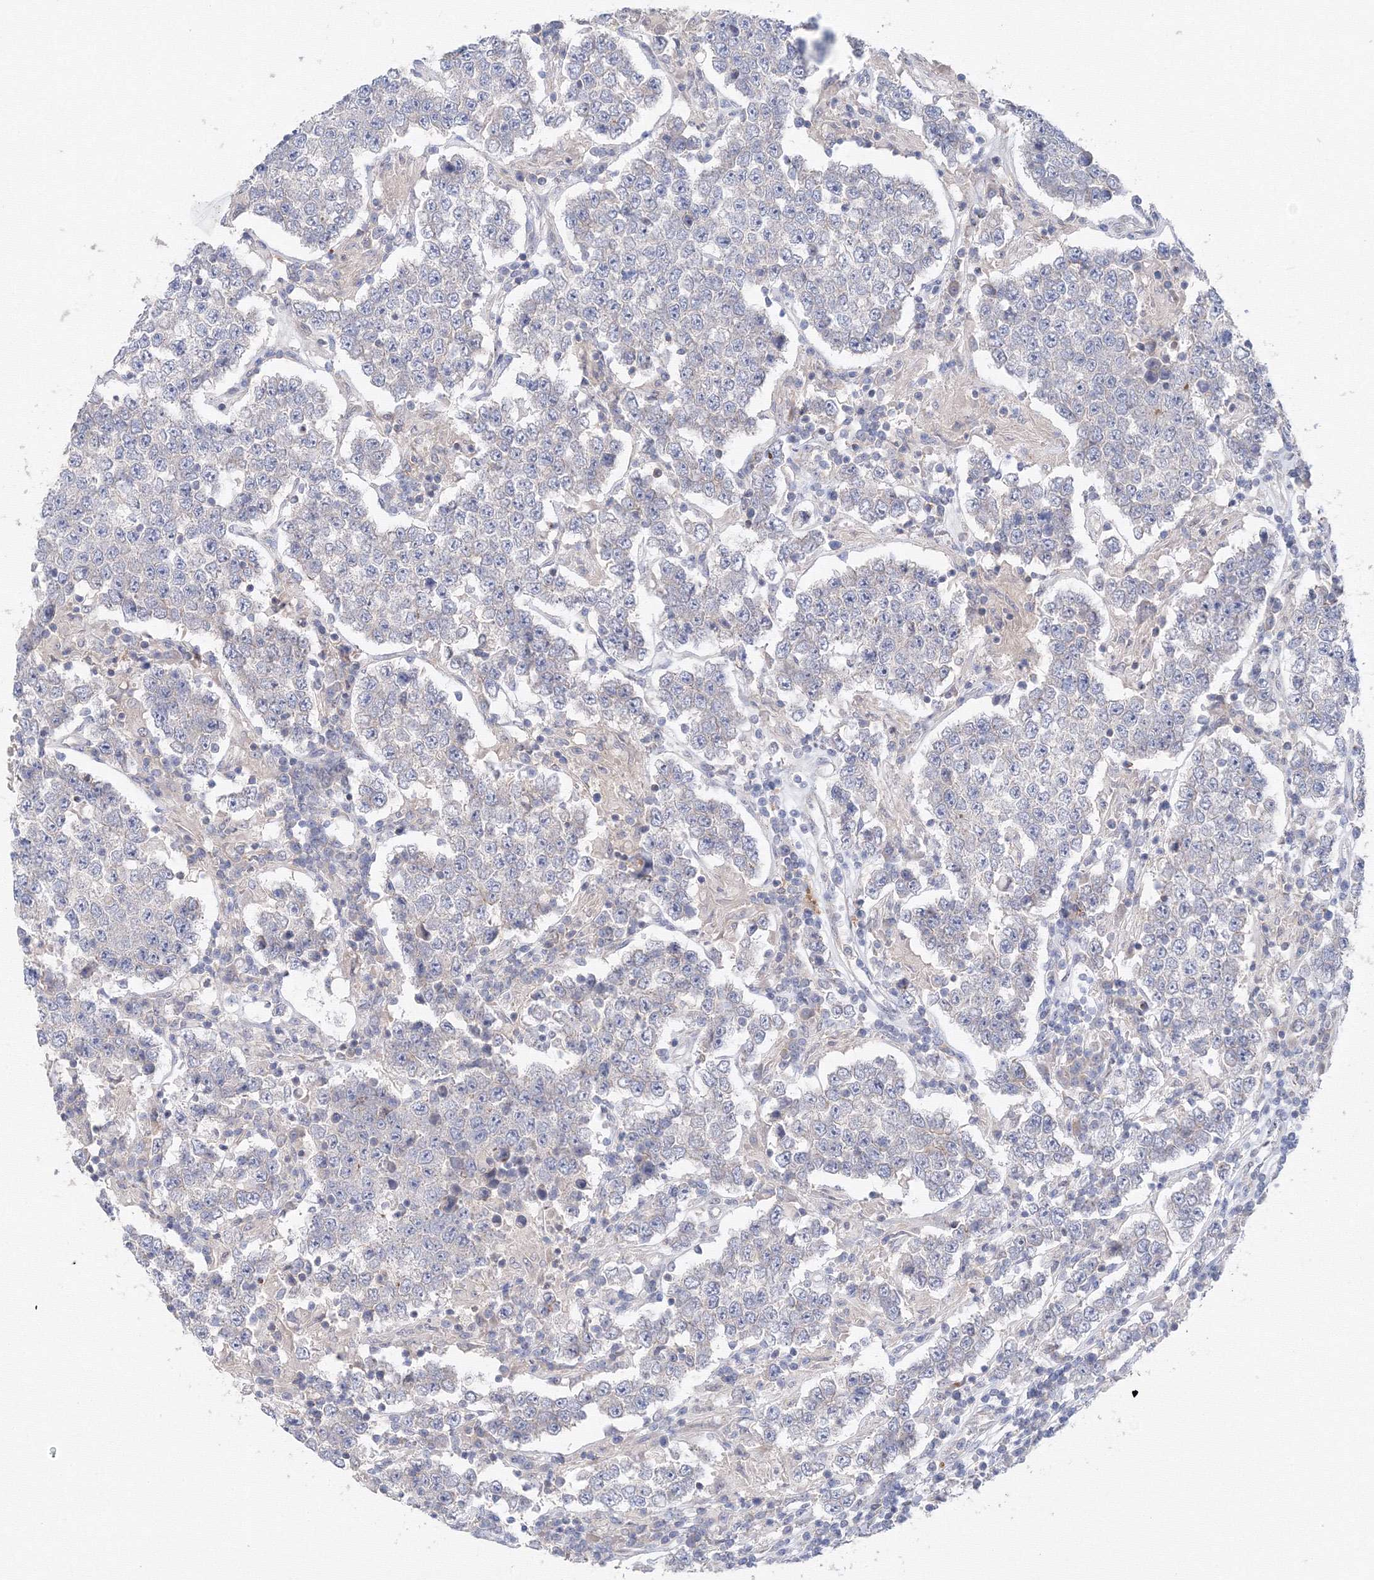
{"staining": {"intensity": "negative", "quantity": "none", "location": "none"}, "tissue": "testis cancer", "cell_type": "Tumor cells", "image_type": "cancer", "snomed": [{"axis": "morphology", "description": "Normal tissue, NOS"}, {"axis": "morphology", "description": "Urothelial carcinoma, High grade"}, {"axis": "morphology", "description": "Seminoma, NOS"}, {"axis": "morphology", "description": "Carcinoma, Embryonal, NOS"}, {"axis": "topography", "description": "Urinary bladder"}, {"axis": "topography", "description": "Testis"}], "caption": "High power microscopy micrograph of an immunohistochemistry (IHC) histopathology image of testis cancer, revealing no significant expression in tumor cells.", "gene": "DIS3L2", "patient": {"sex": "male", "age": 41}}